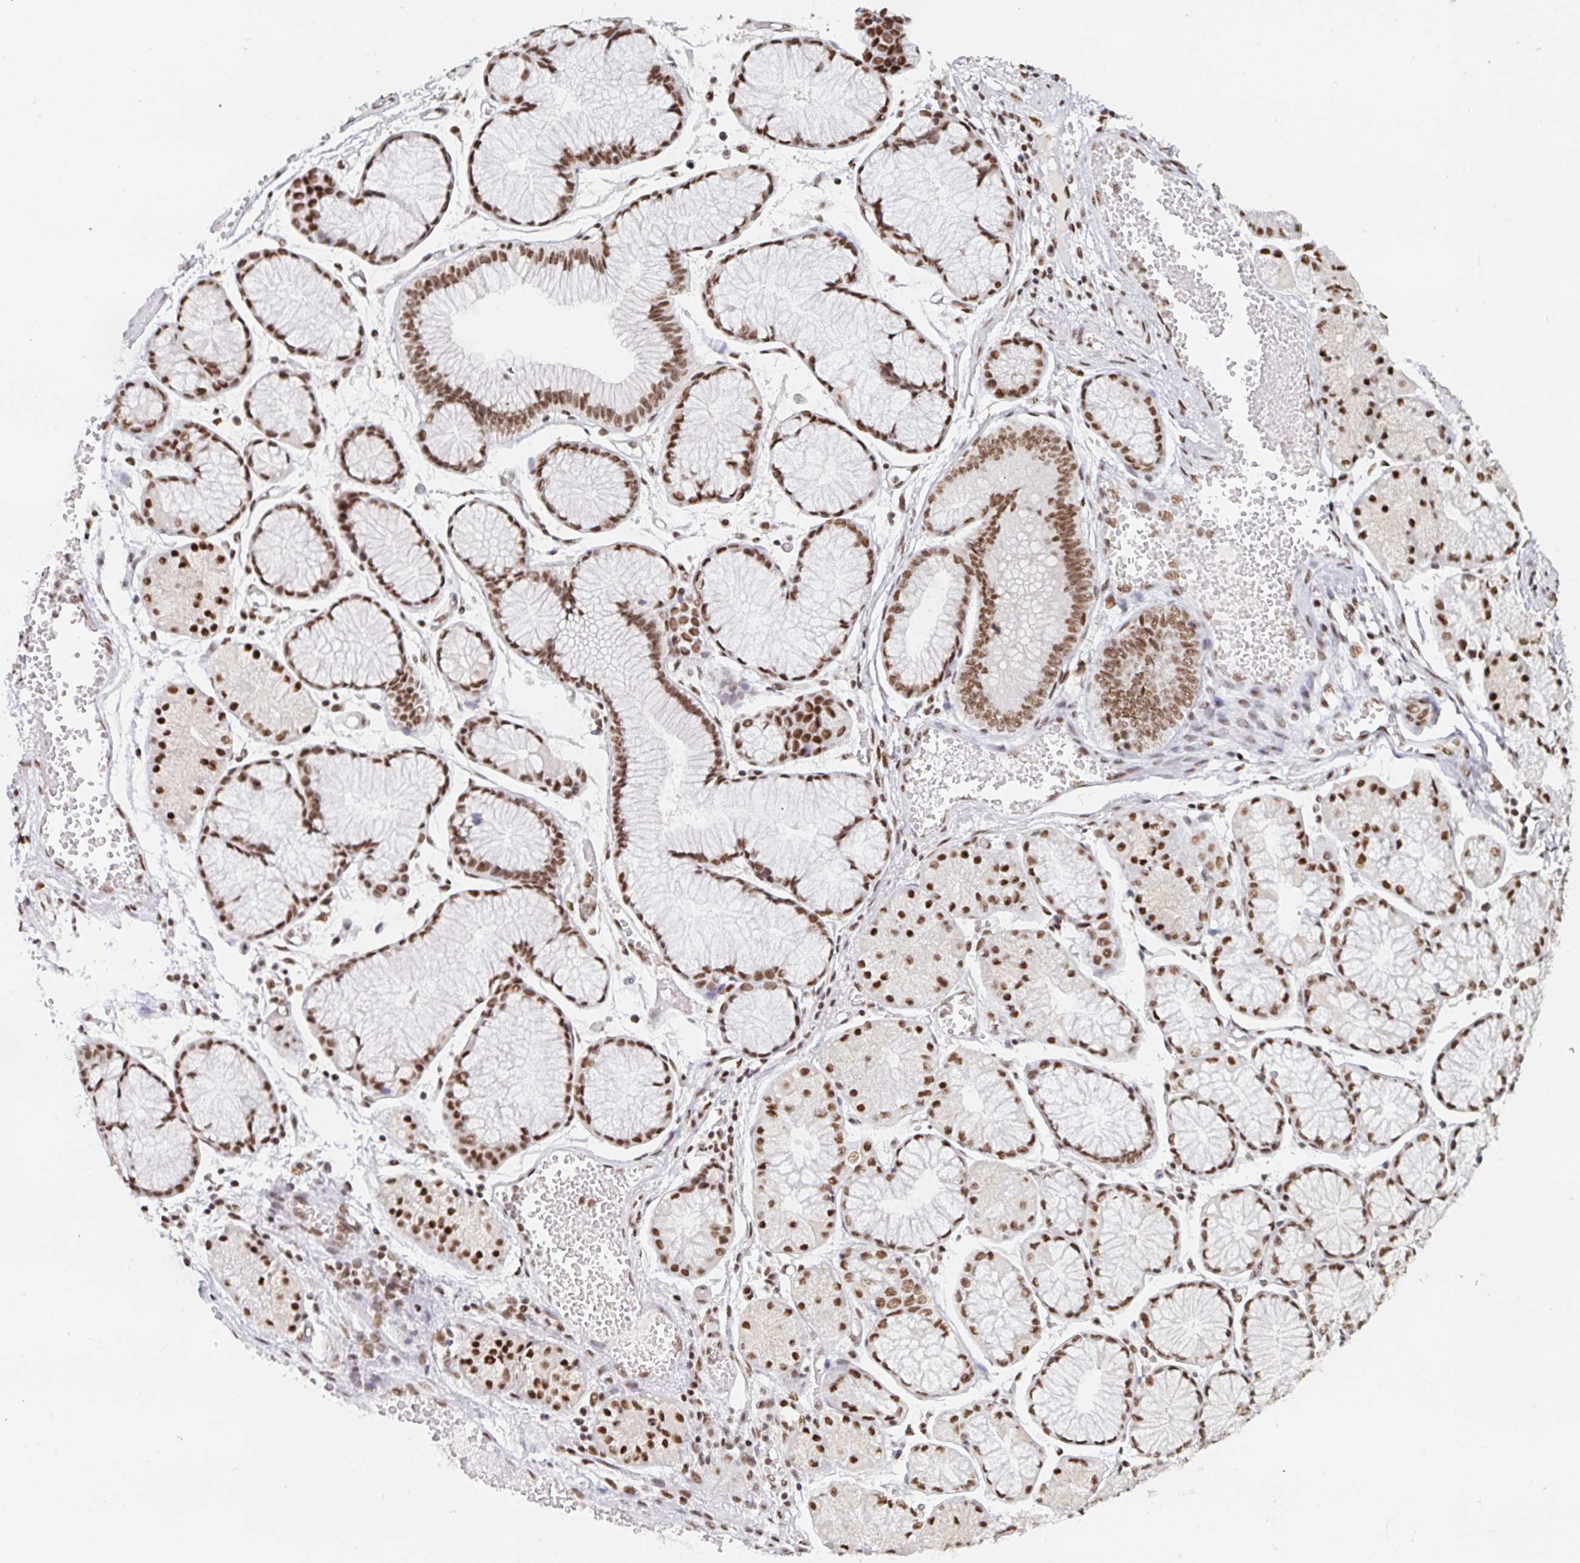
{"staining": {"intensity": "moderate", "quantity": ">75%", "location": "nuclear"}, "tissue": "stomach cancer", "cell_type": "Tumor cells", "image_type": "cancer", "snomed": [{"axis": "morphology", "description": "Adenocarcinoma, NOS"}, {"axis": "topography", "description": "Stomach, upper"}], "caption": "Immunohistochemical staining of human stomach cancer (adenocarcinoma) displays moderate nuclear protein positivity in about >75% of tumor cells.", "gene": "RBMX", "patient": {"sex": "male", "age": 69}}